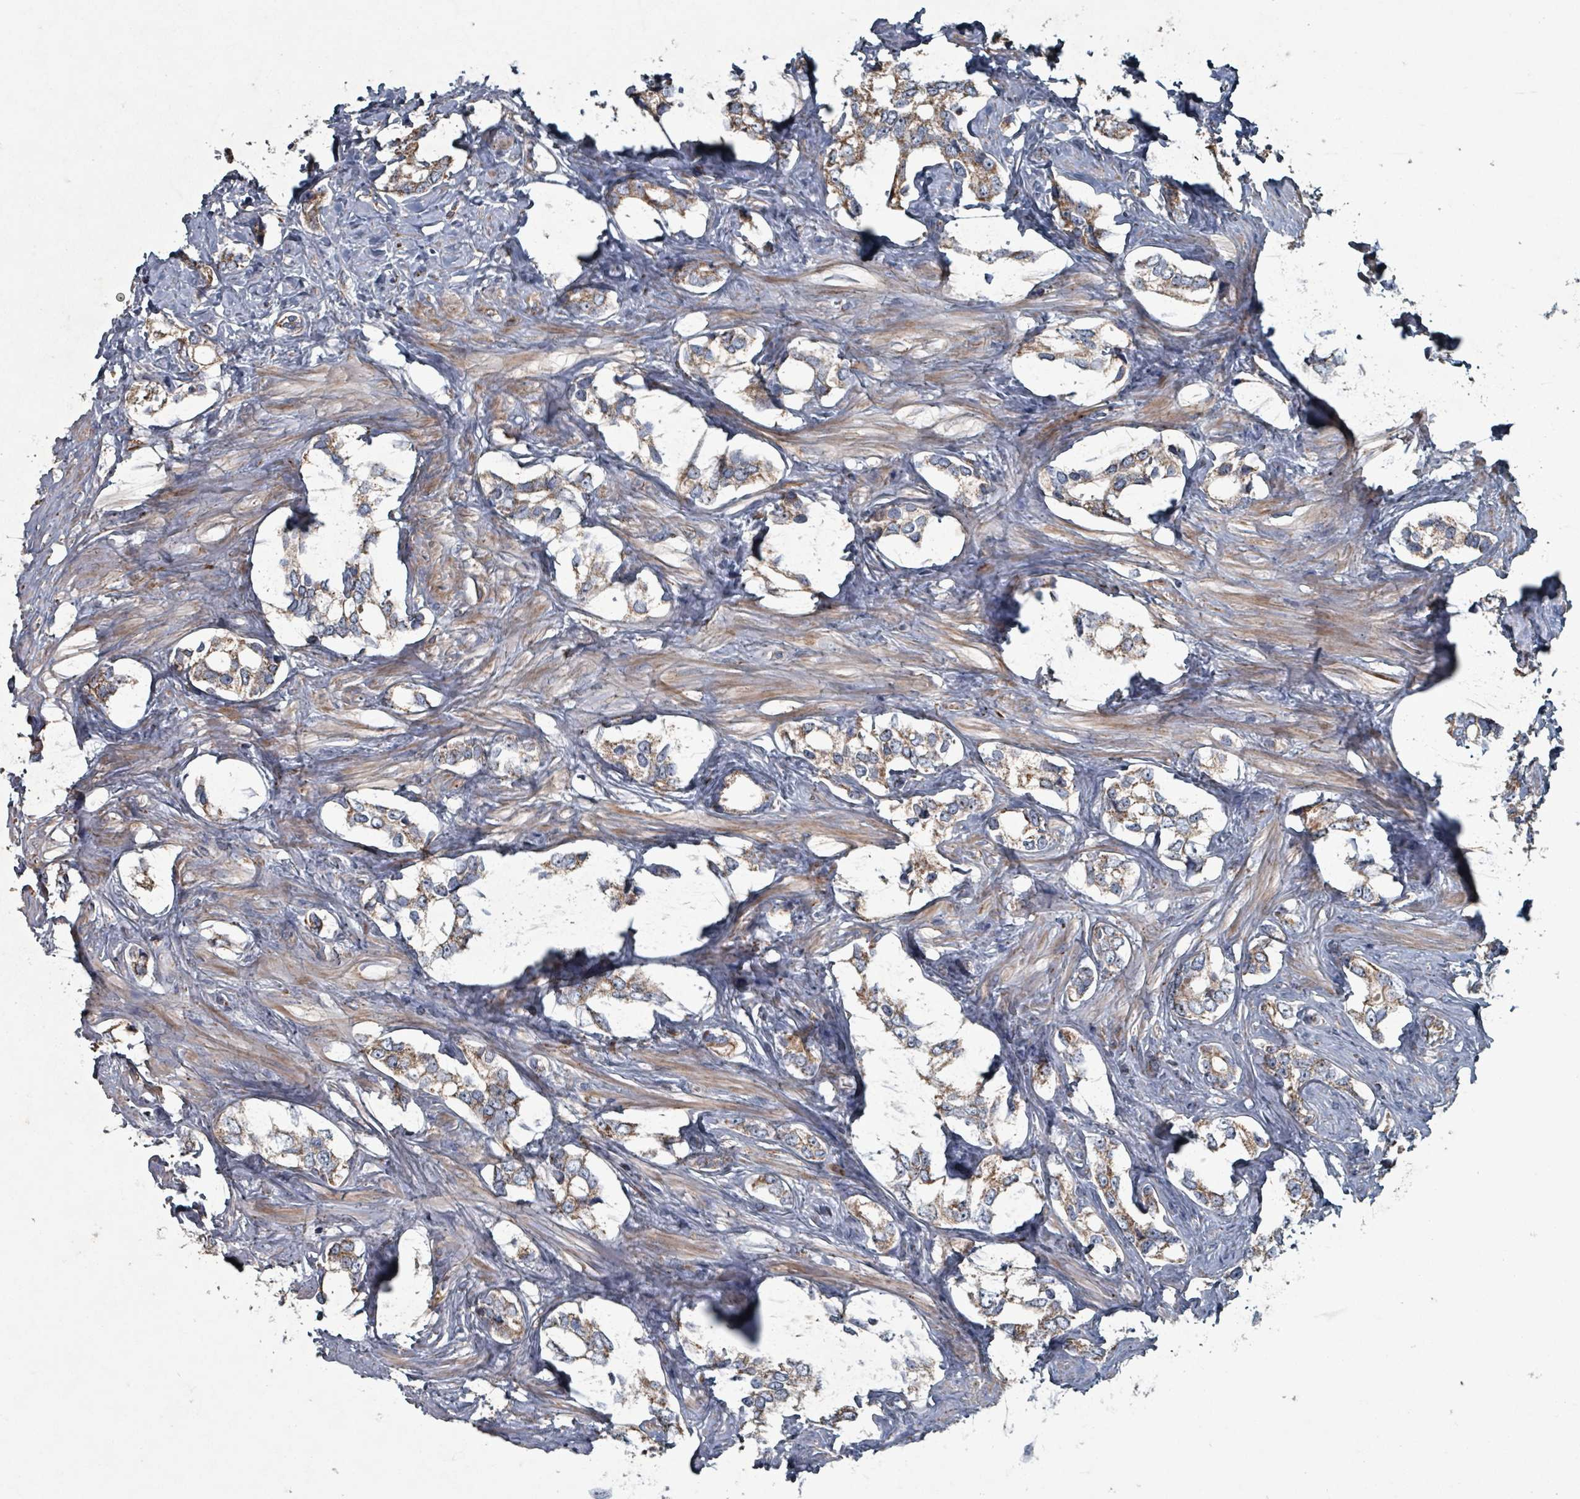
{"staining": {"intensity": "weak", "quantity": "25%-75%", "location": "cytoplasmic/membranous"}, "tissue": "prostate cancer", "cell_type": "Tumor cells", "image_type": "cancer", "snomed": [{"axis": "morphology", "description": "Adenocarcinoma, High grade"}, {"axis": "topography", "description": "Prostate"}], "caption": "Adenocarcinoma (high-grade) (prostate) stained for a protein reveals weak cytoplasmic/membranous positivity in tumor cells.", "gene": "ABHD18", "patient": {"sex": "male", "age": 66}}